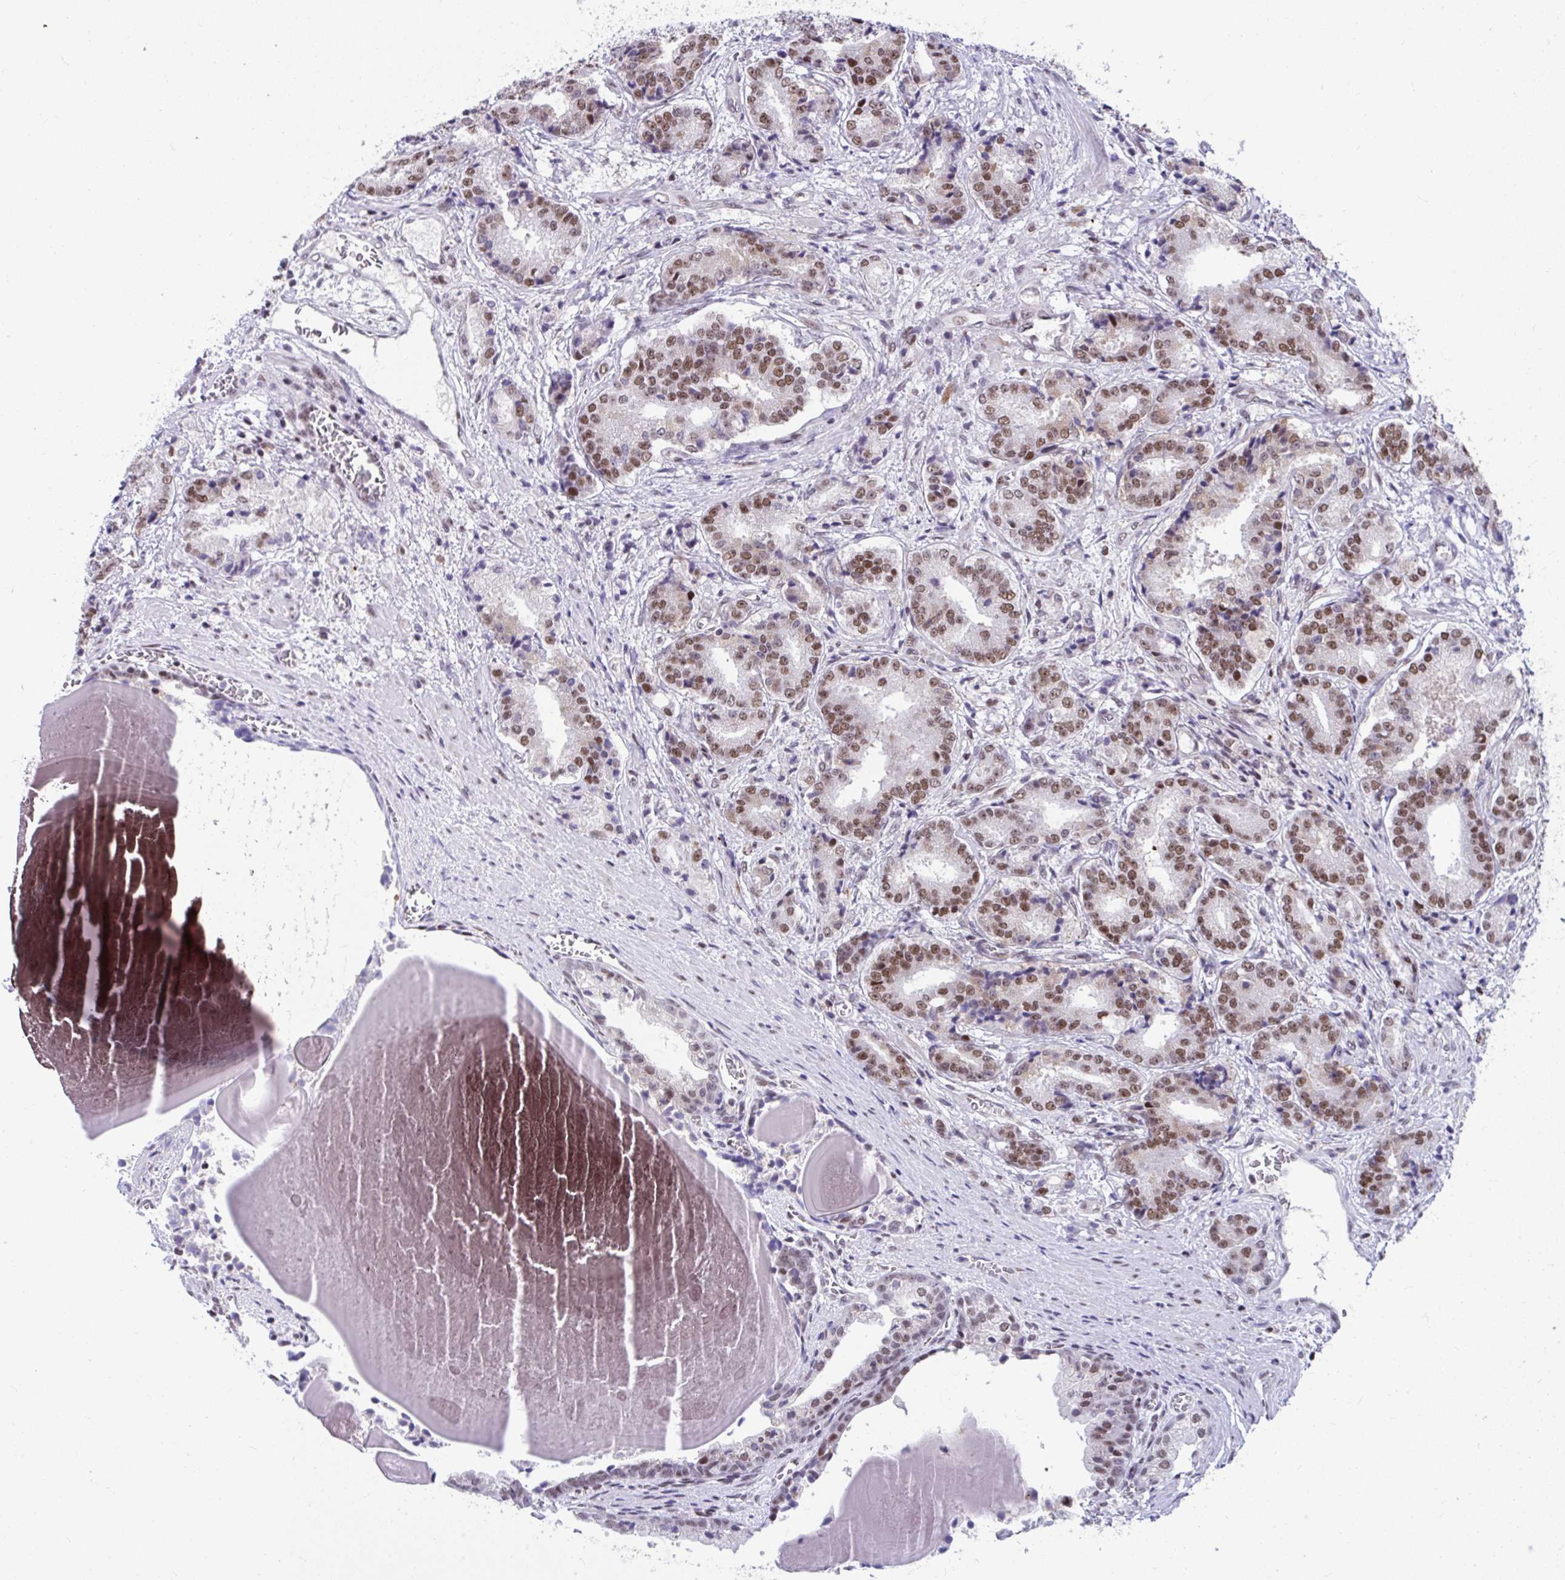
{"staining": {"intensity": "moderate", "quantity": ">75%", "location": "nuclear"}, "tissue": "prostate cancer", "cell_type": "Tumor cells", "image_type": "cancer", "snomed": [{"axis": "morphology", "description": "Adenocarcinoma, High grade"}, {"axis": "topography", "description": "Prostate and seminal vesicle, NOS"}], "caption": "Immunohistochemical staining of prostate cancer displays medium levels of moderate nuclear positivity in about >75% of tumor cells. (DAB IHC with brightfield microscopy, high magnification).", "gene": "SLC35C2", "patient": {"sex": "male", "age": 61}}